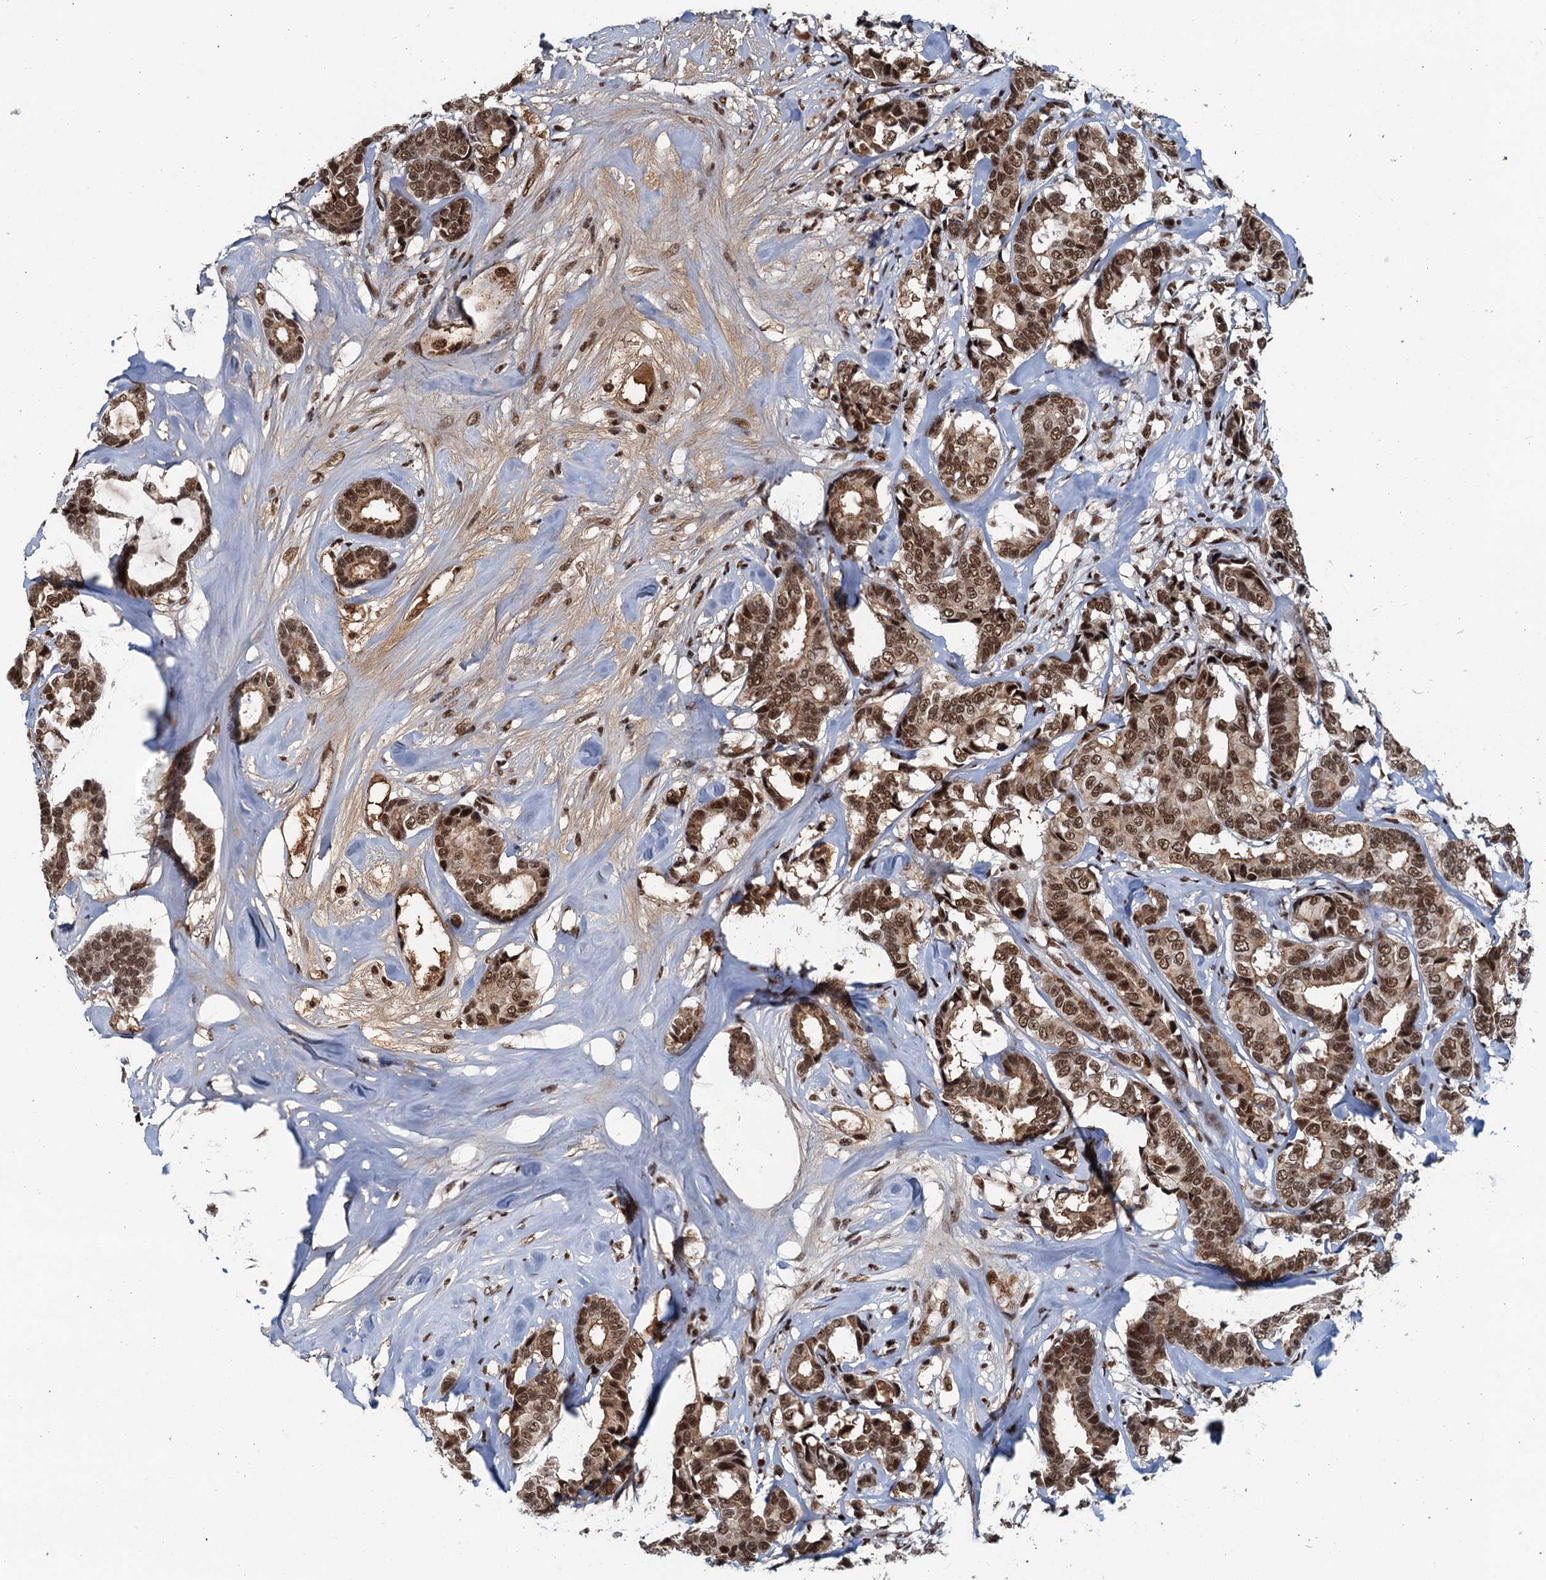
{"staining": {"intensity": "moderate", "quantity": ">75%", "location": "cytoplasmic/membranous,nuclear"}, "tissue": "breast cancer", "cell_type": "Tumor cells", "image_type": "cancer", "snomed": [{"axis": "morphology", "description": "Duct carcinoma"}, {"axis": "topography", "description": "Breast"}], "caption": "Tumor cells demonstrate medium levels of moderate cytoplasmic/membranous and nuclear expression in approximately >75% of cells in human infiltrating ductal carcinoma (breast).", "gene": "ZC3H18", "patient": {"sex": "female", "age": 87}}